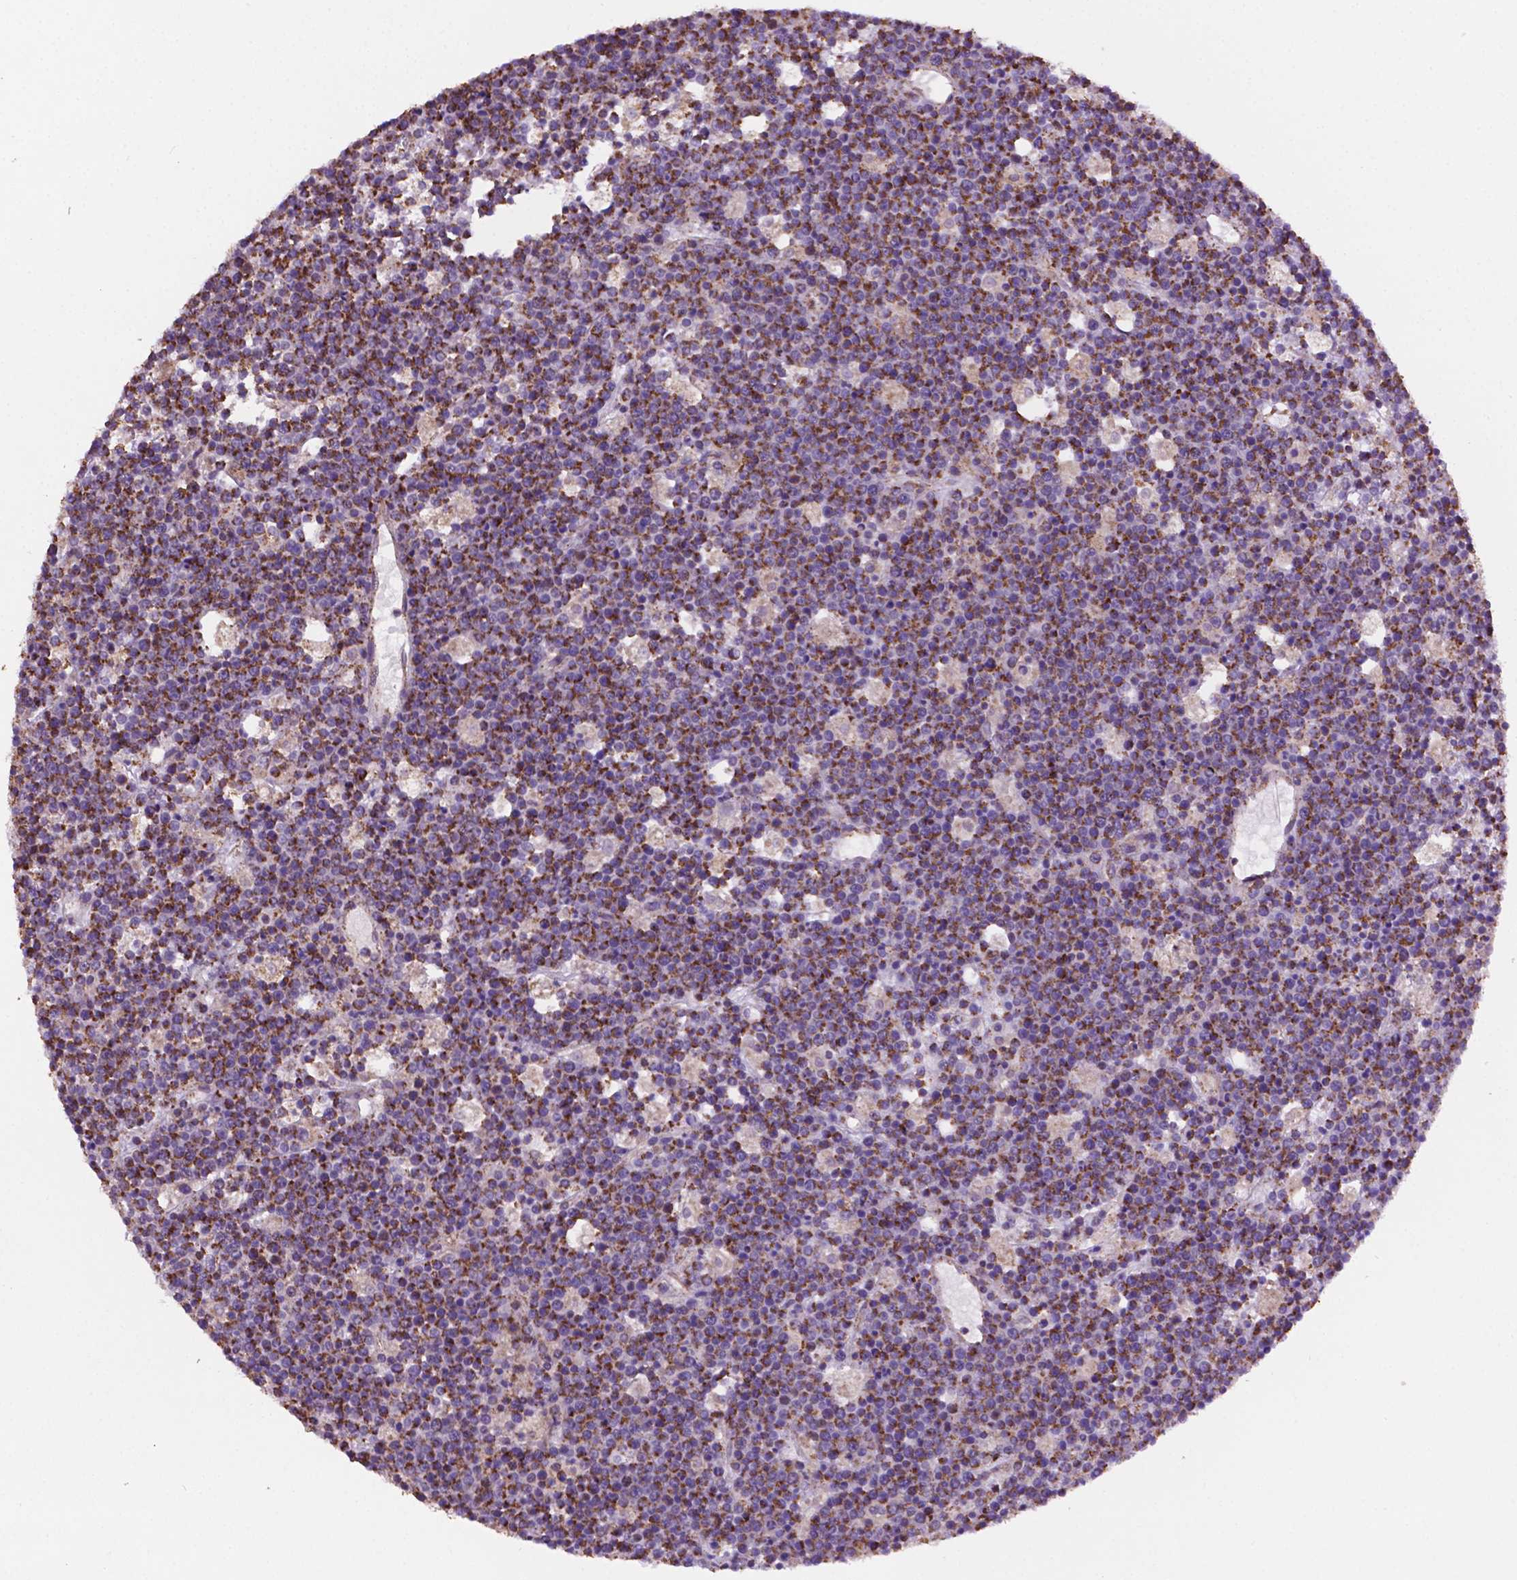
{"staining": {"intensity": "strong", "quantity": ">75%", "location": "cytoplasmic/membranous"}, "tissue": "lymphoma", "cell_type": "Tumor cells", "image_type": "cancer", "snomed": [{"axis": "morphology", "description": "Malignant lymphoma, non-Hodgkin's type, High grade"}, {"axis": "topography", "description": "Ovary"}], "caption": "Tumor cells demonstrate high levels of strong cytoplasmic/membranous staining in approximately >75% of cells in human malignant lymphoma, non-Hodgkin's type (high-grade). (Stains: DAB (3,3'-diaminobenzidine) in brown, nuclei in blue, Microscopy: brightfield microscopy at high magnification).", "gene": "ILVBL", "patient": {"sex": "female", "age": 56}}